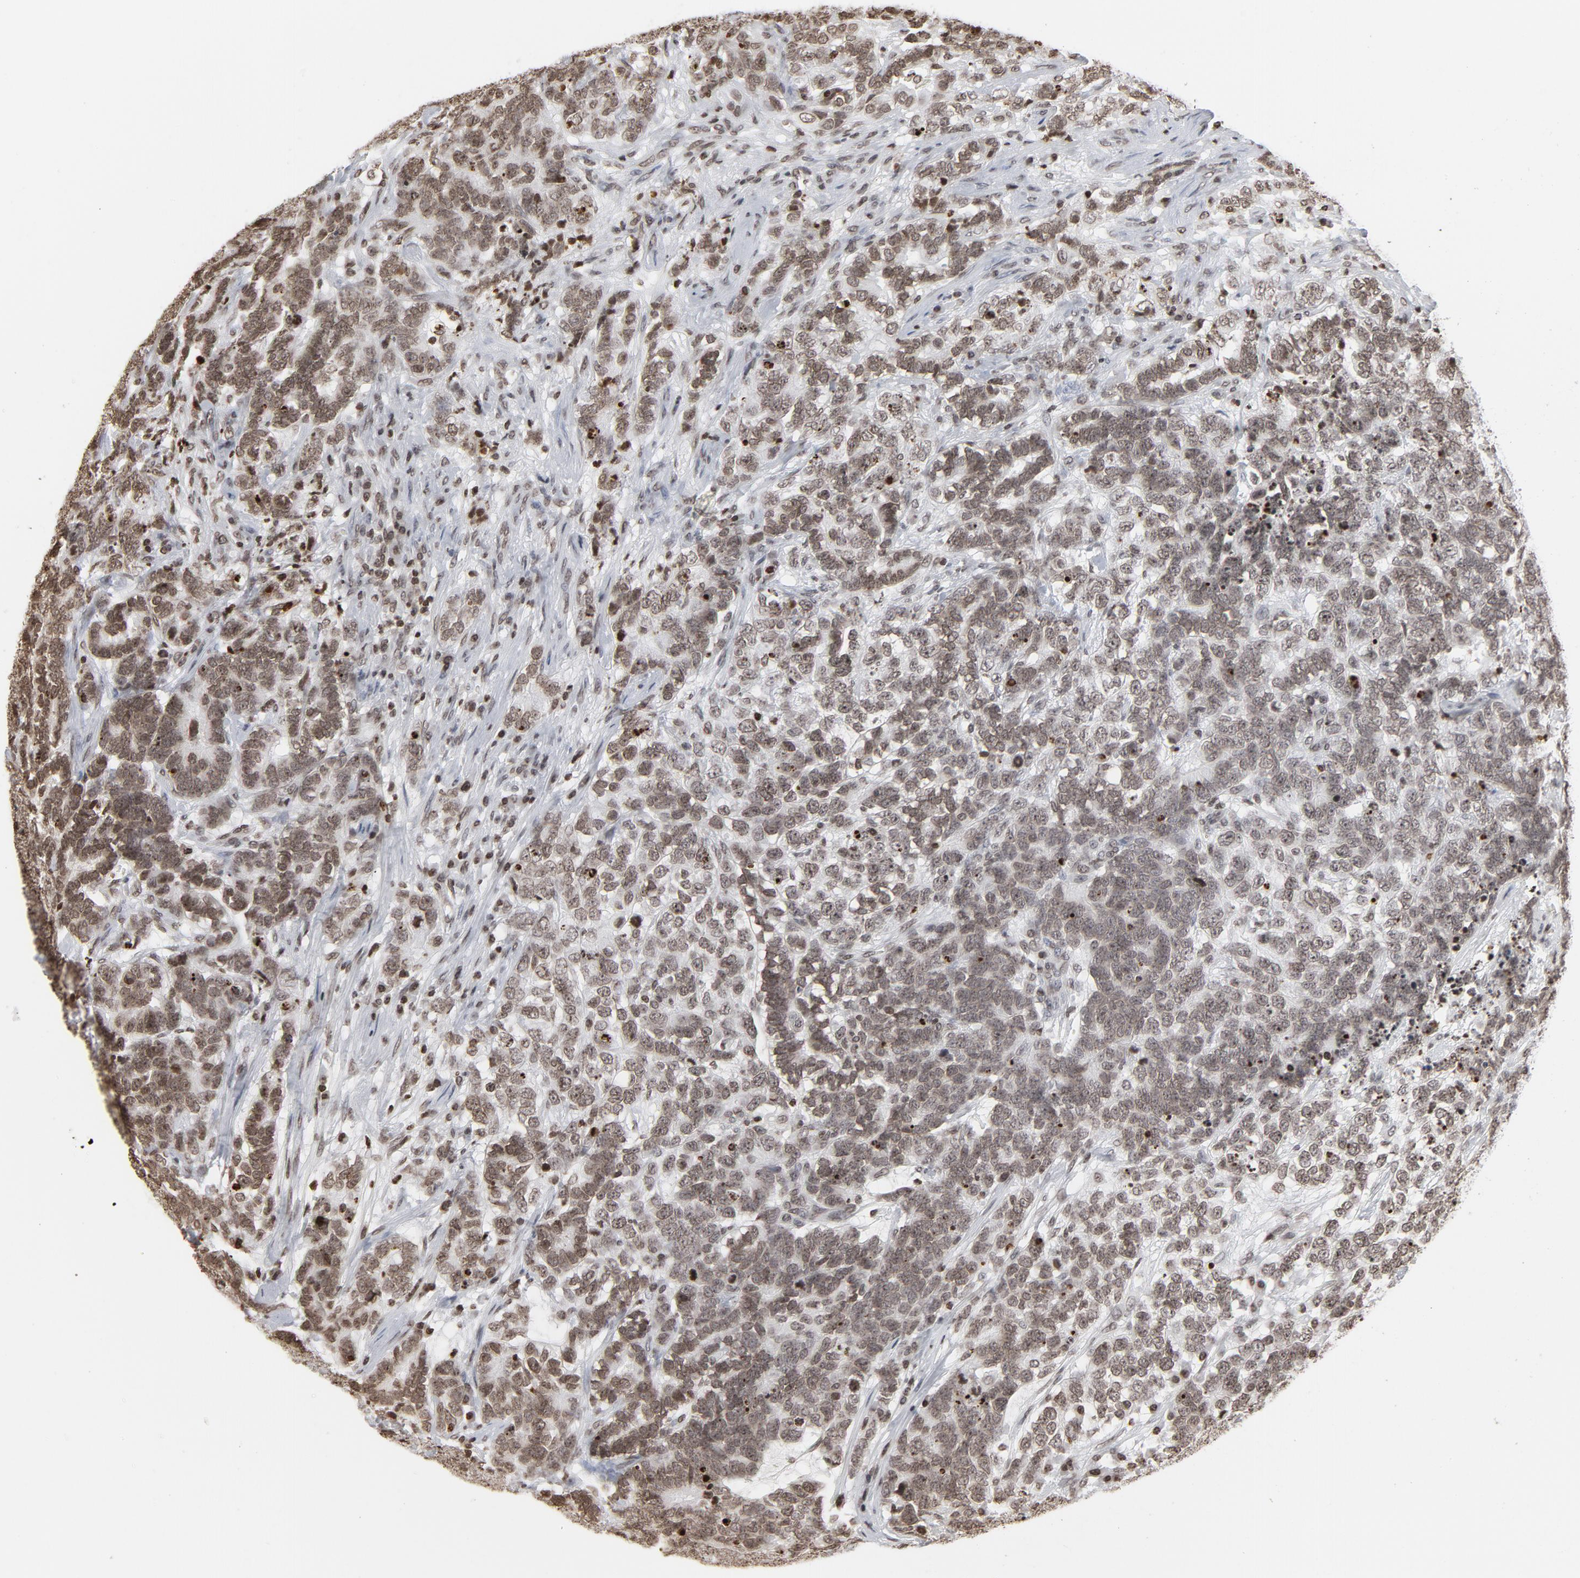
{"staining": {"intensity": "weak", "quantity": ">75%", "location": "nuclear"}, "tissue": "testis cancer", "cell_type": "Tumor cells", "image_type": "cancer", "snomed": [{"axis": "morphology", "description": "Carcinoma, Embryonal, NOS"}, {"axis": "topography", "description": "Testis"}], "caption": "A brown stain highlights weak nuclear expression of a protein in human testis embryonal carcinoma tumor cells. (brown staining indicates protein expression, while blue staining denotes nuclei).", "gene": "H2AC12", "patient": {"sex": "male", "age": 26}}